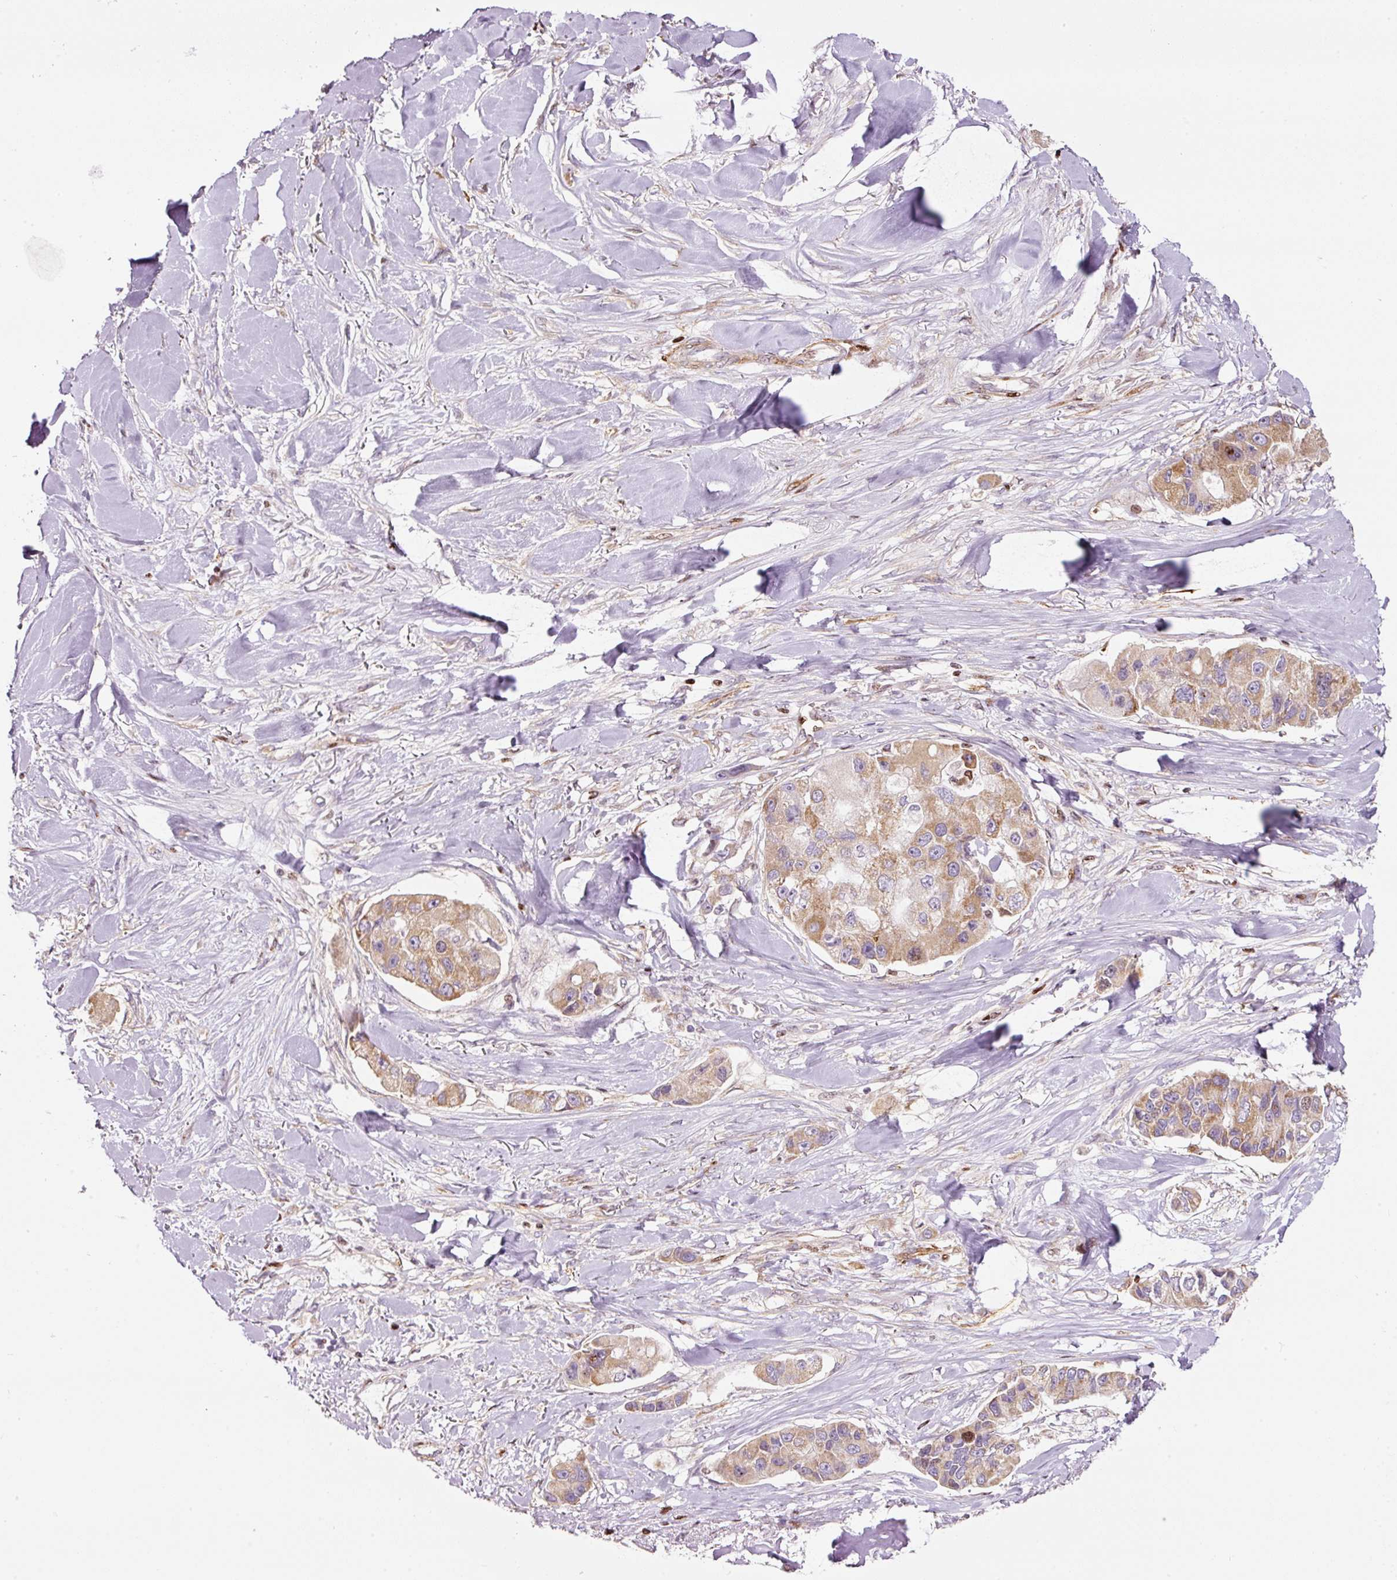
{"staining": {"intensity": "moderate", "quantity": "25%-75%", "location": "cytoplasmic/membranous"}, "tissue": "lung cancer", "cell_type": "Tumor cells", "image_type": "cancer", "snomed": [{"axis": "morphology", "description": "Adenocarcinoma, NOS"}, {"axis": "topography", "description": "Lung"}], "caption": "IHC histopathology image of neoplastic tissue: human lung cancer stained using IHC displays medium levels of moderate protein expression localized specifically in the cytoplasmic/membranous of tumor cells, appearing as a cytoplasmic/membranous brown color.", "gene": "TMEM8B", "patient": {"sex": "female", "age": 54}}